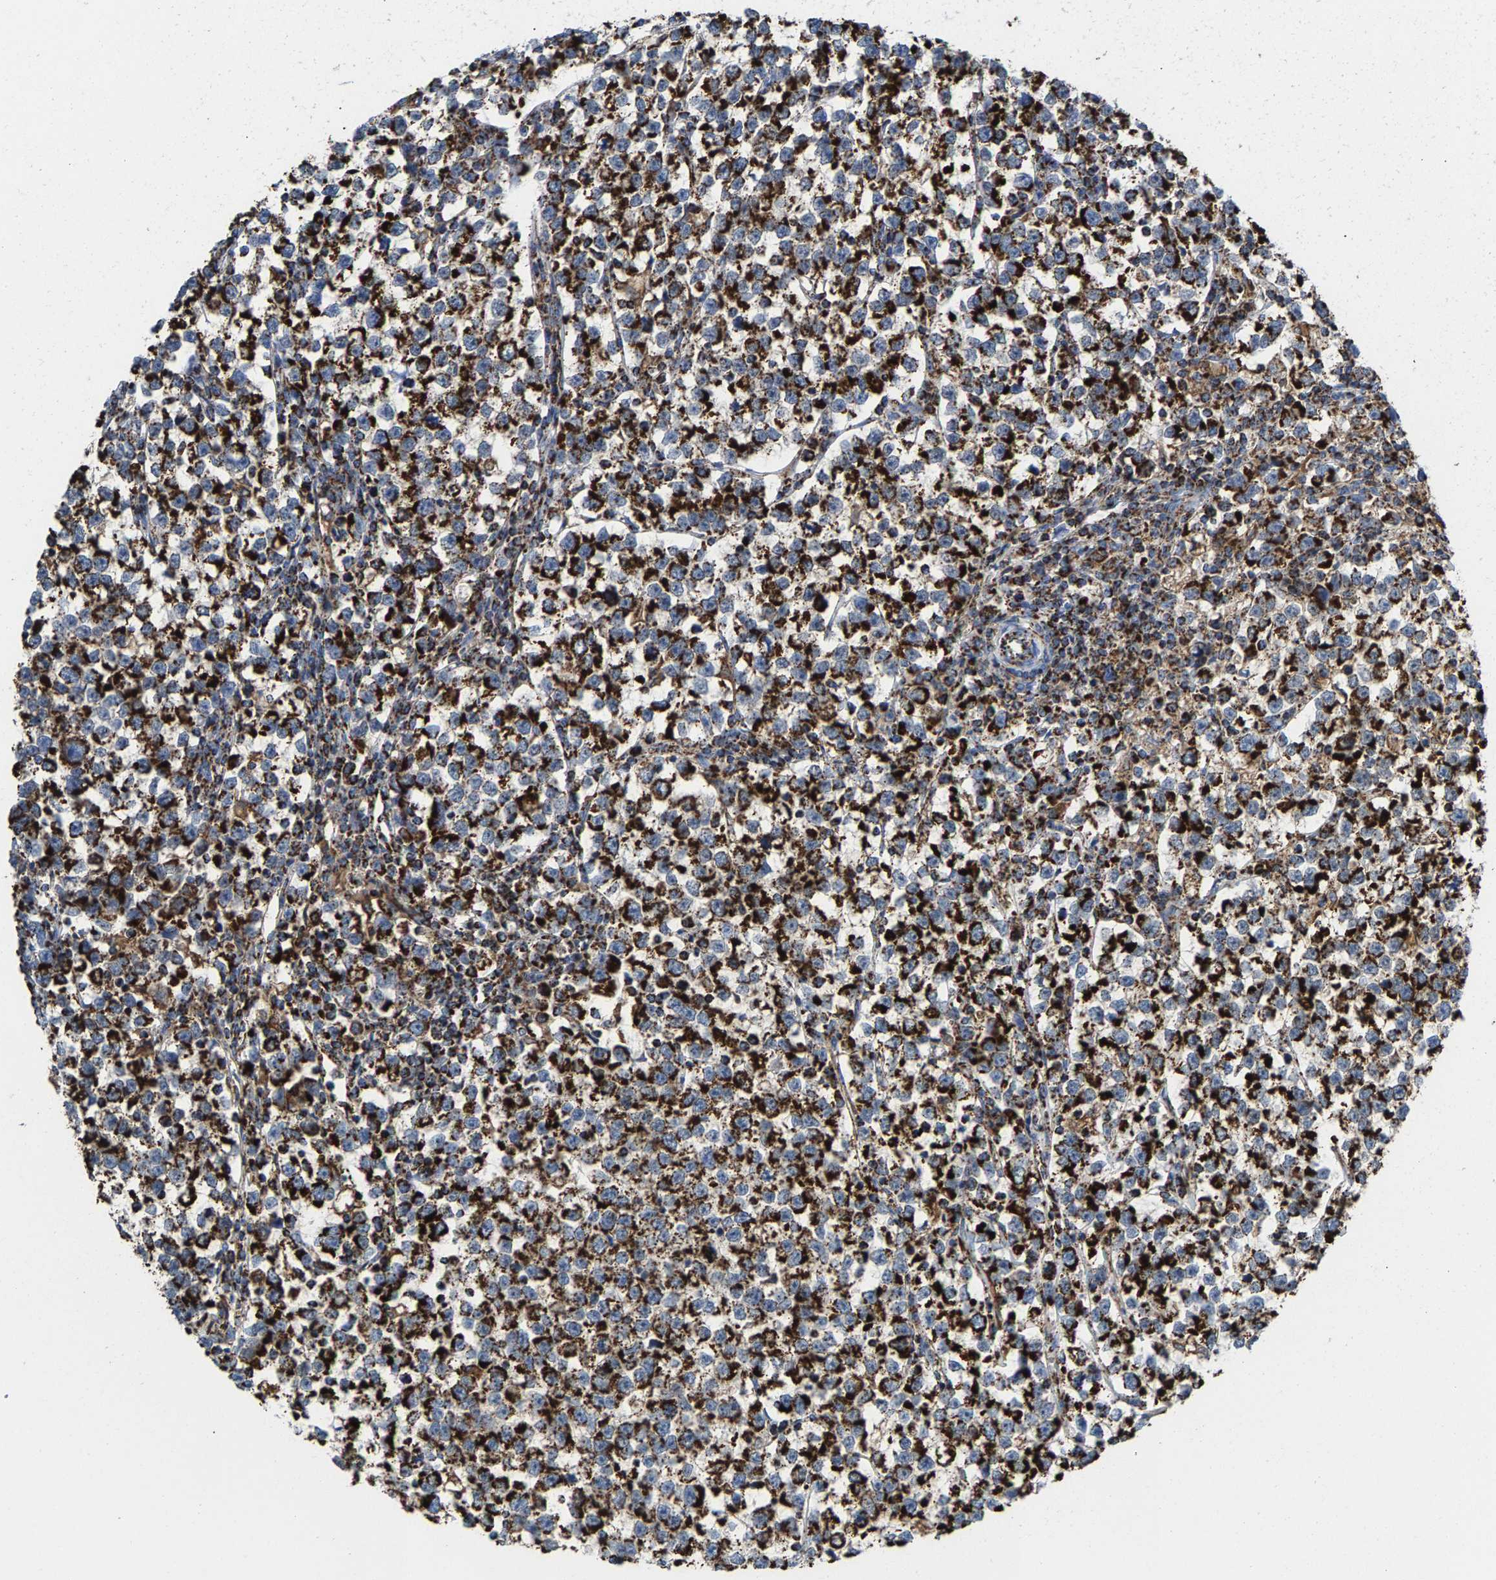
{"staining": {"intensity": "strong", "quantity": ">75%", "location": "cytoplasmic/membranous"}, "tissue": "testis cancer", "cell_type": "Tumor cells", "image_type": "cancer", "snomed": [{"axis": "morphology", "description": "Normal tissue, NOS"}, {"axis": "morphology", "description": "Seminoma, NOS"}, {"axis": "topography", "description": "Testis"}], "caption": "Protein analysis of testis cancer tissue shows strong cytoplasmic/membranous expression in about >75% of tumor cells. (DAB (3,3'-diaminobenzidine) IHC, brown staining for protein, blue staining for nuclei).", "gene": "ECHS1", "patient": {"sex": "male", "age": 43}}